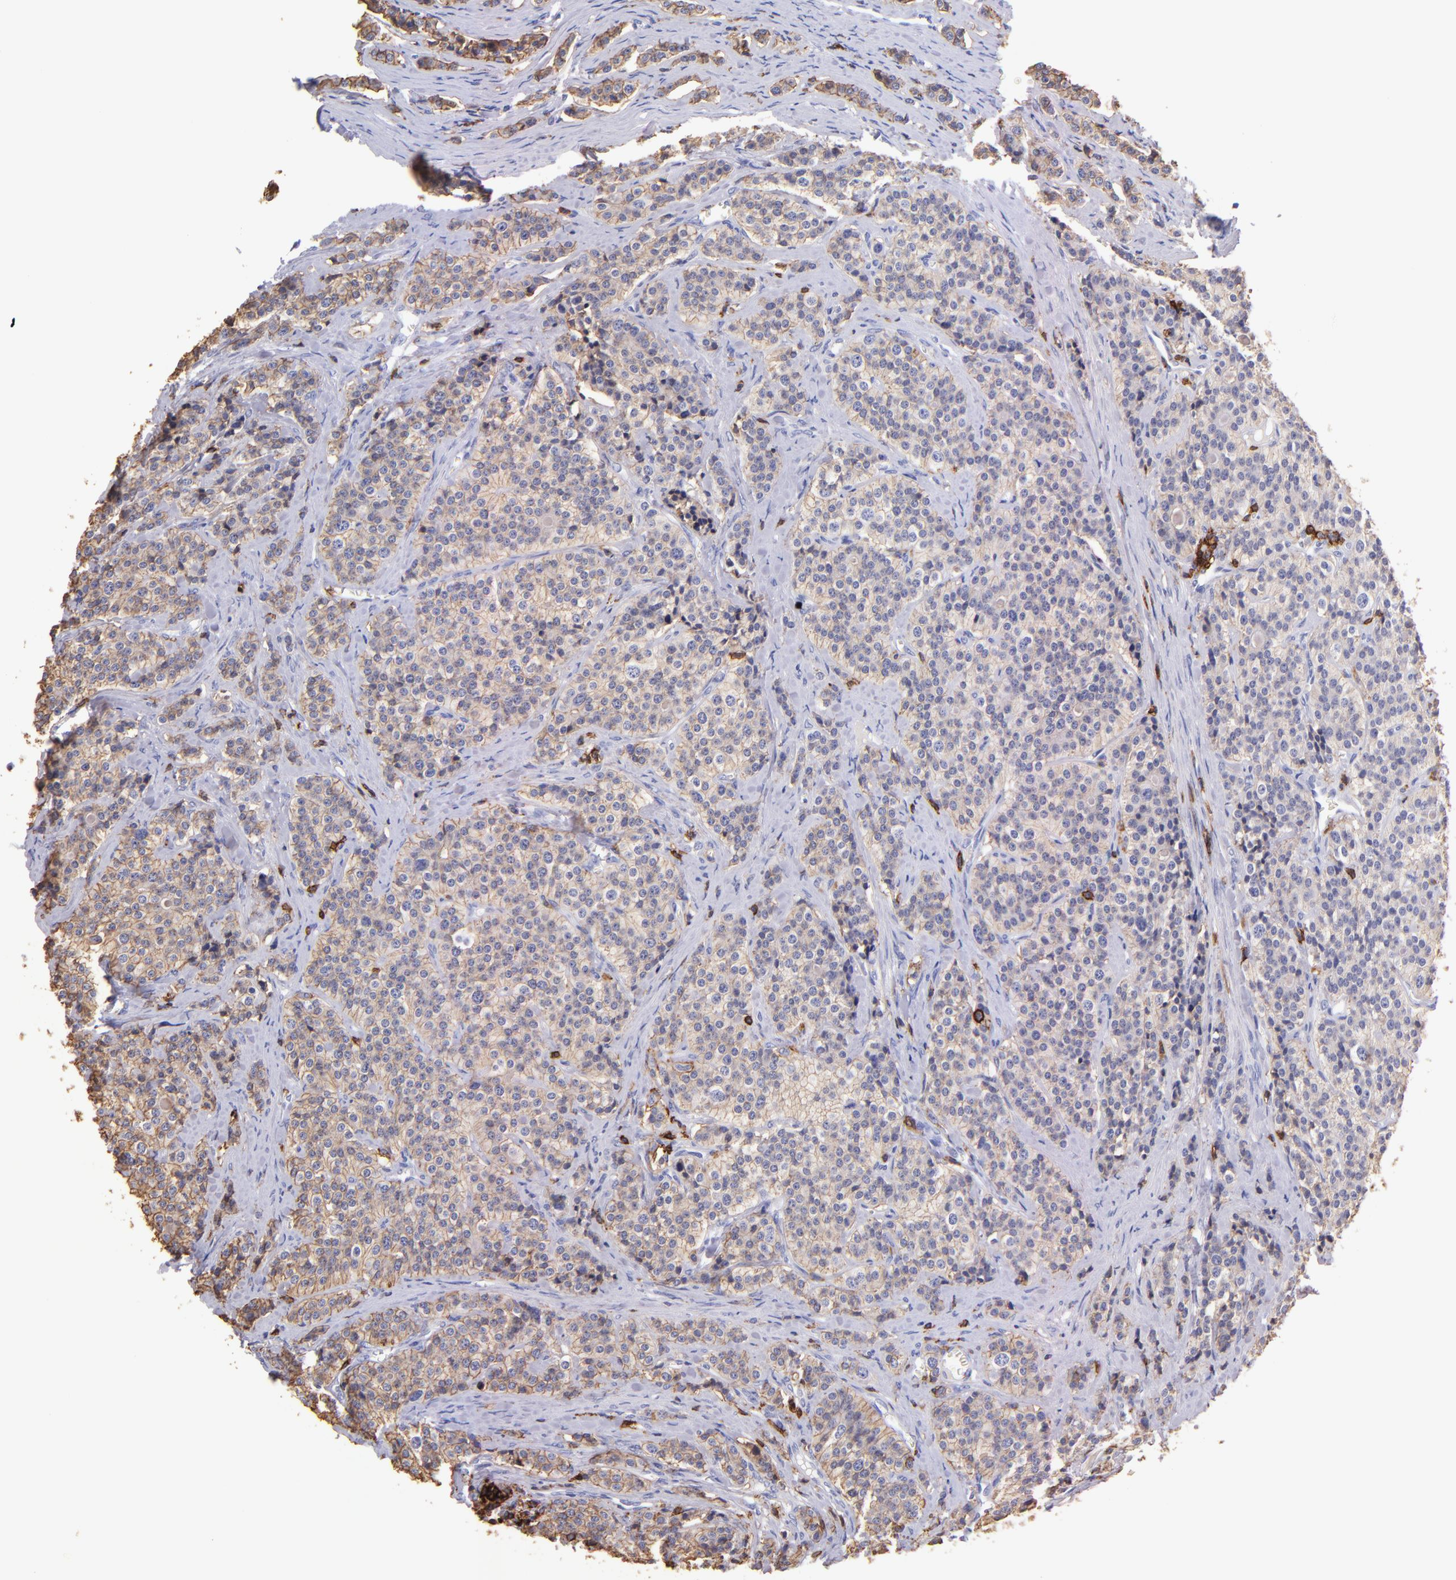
{"staining": {"intensity": "weak", "quantity": ">75%", "location": "cytoplasmic/membranous"}, "tissue": "carcinoid", "cell_type": "Tumor cells", "image_type": "cancer", "snomed": [{"axis": "morphology", "description": "Carcinoid, malignant, NOS"}, {"axis": "topography", "description": "Small intestine"}], "caption": "Carcinoid stained for a protein (brown) exhibits weak cytoplasmic/membranous positive expression in about >75% of tumor cells.", "gene": "SPN", "patient": {"sex": "male", "age": 63}}